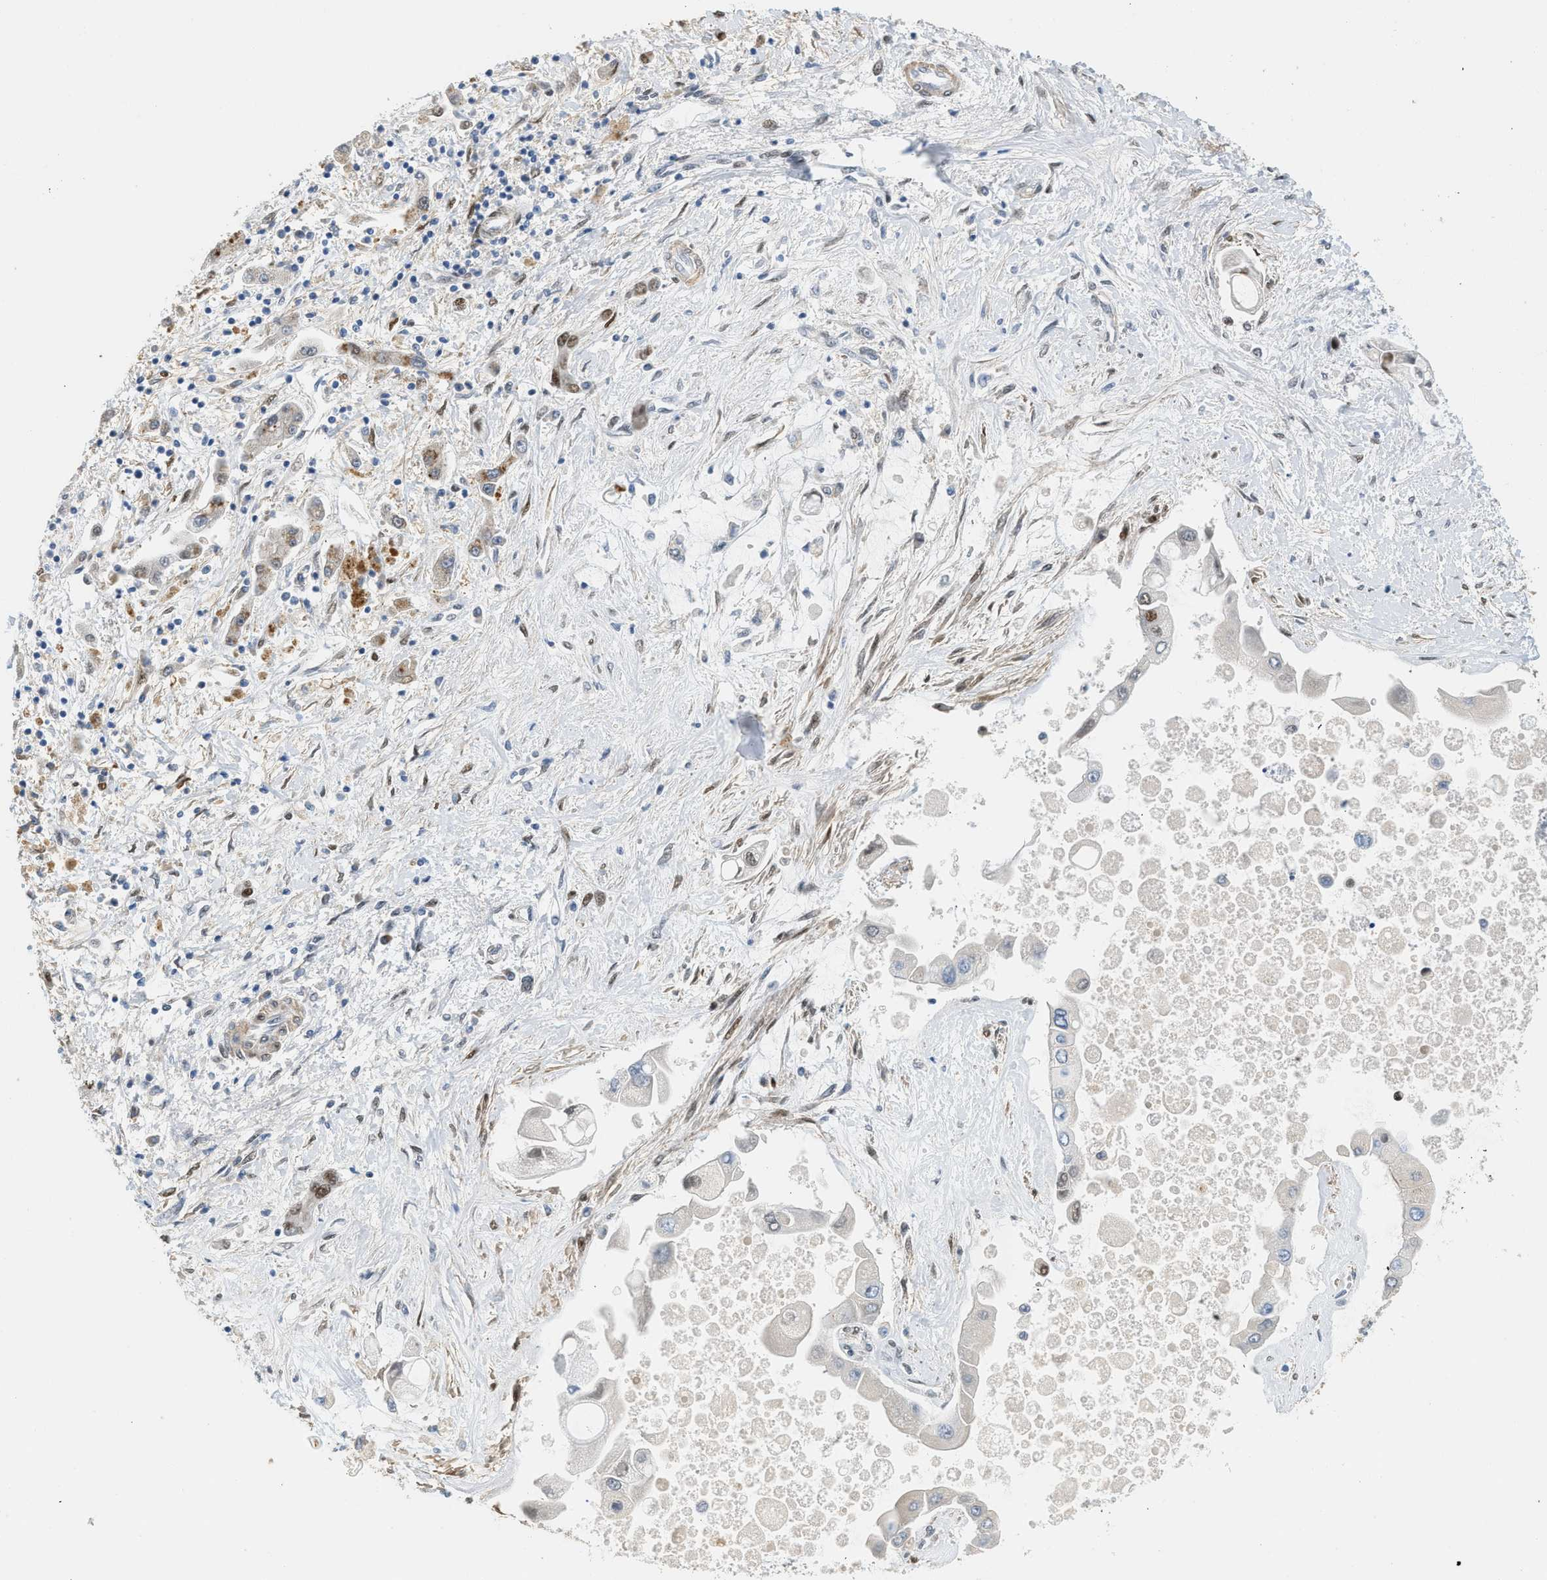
{"staining": {"intensity": "negative", "quantity": "none", "location": "none"}, "tissue": "liver cancer", "cell_type": "Tumor cells", "image_type": "cancer", "snomed": [{"axis": "morphology", "description": "Cholangiocarcinoma"}, {"axis": "topography", "description": "Liver"}], "caption": "Tumor cells are negative for brown protein staining in liver cancer.", "gene": "ZBTB20", "patient": {"sex": "male", "age": 50}}